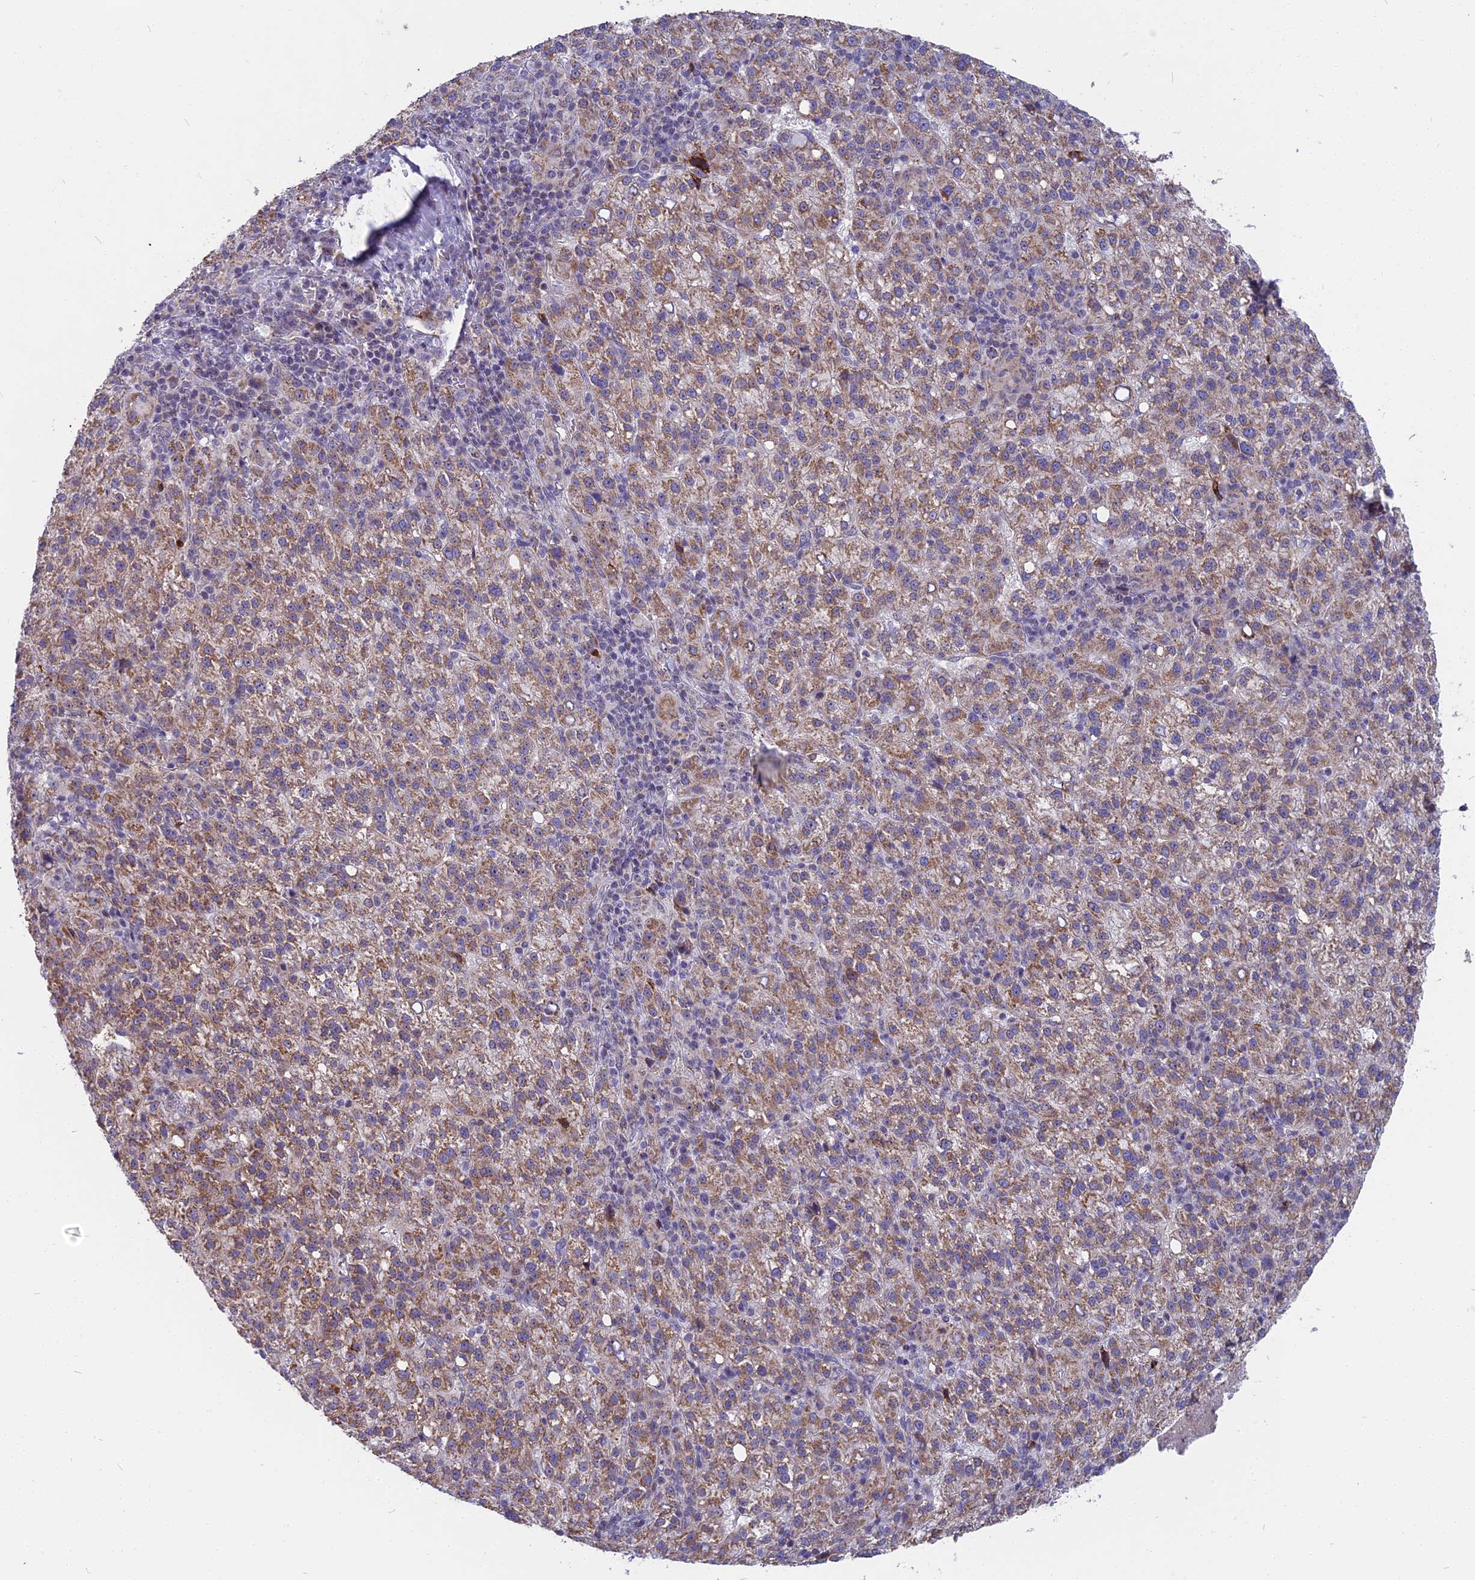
{"staining": {"intensity": "moderate", "quantity": ">75%", "location": "cytoplasmic/membranous"}, "tissue": "liver cancer", "cell_type": "Tumor cells", "image_type": "cancer", "snomed": [{"axis": "morphology", "description": "Carcinoma, Hepatocellular, NOS"}, {"axis": "topography", "description": "Liver"}], "caption": "A histopathology image of human hepatocellular carcinoma (liver) stained for a protein exhibits moderate cytoplasmic/membranous brown staining in tumor cells. The staining is performed using DAB brown chromogen to label protein expression. The nuclei are counter-stained blue using hematoxylin.", "gene": "DTWD1", "patient": {"sex": "female", "age": 58}}